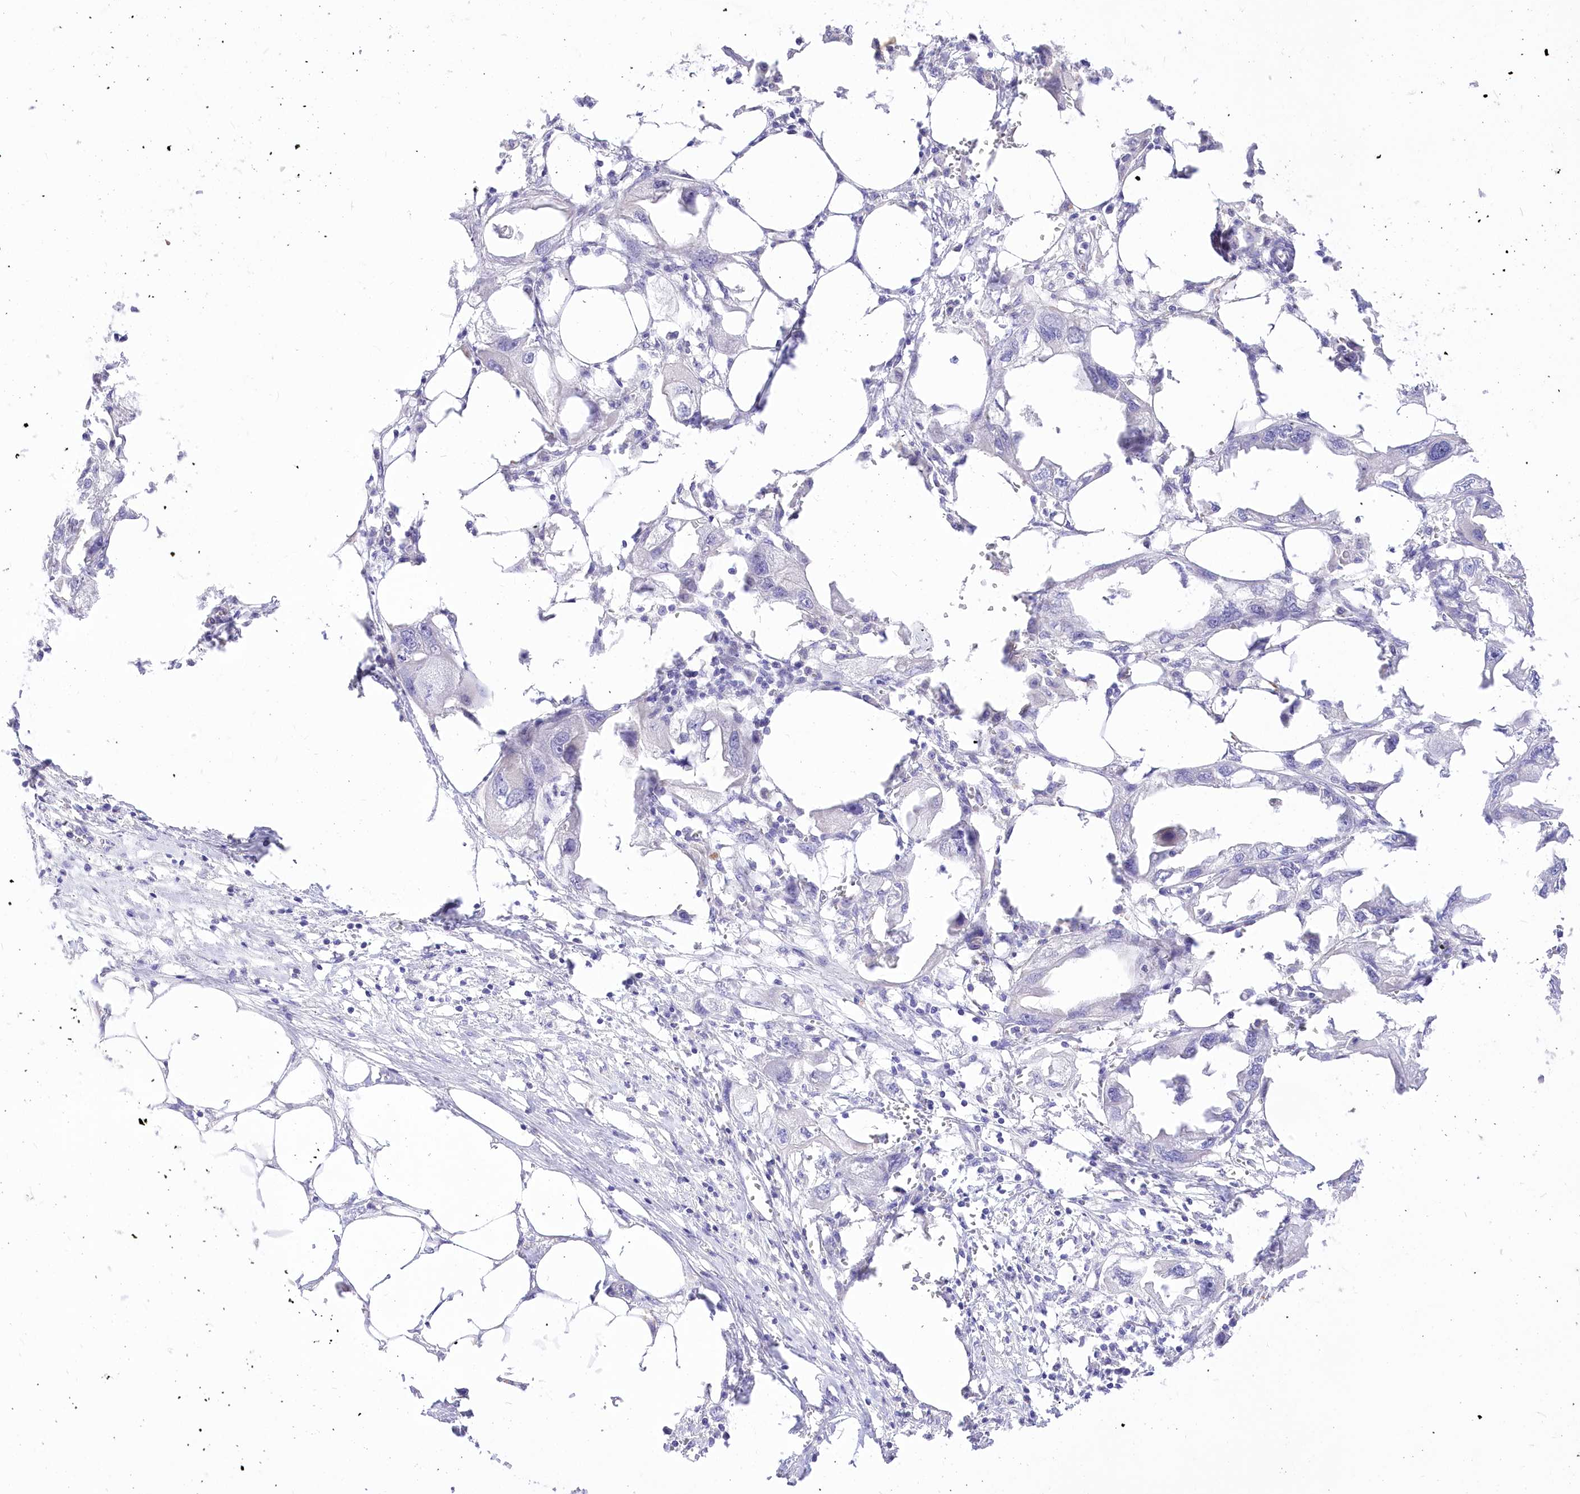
{"staining": {"intensity": "negative", "quantity": "none", "location": "none"}, "tissue": "endometrial cancer", "cell_type": "Tumor cells", "image_type": "cancer", "snomed": [{"axis": "morphology", "description": "Adenocarcinoma, NOS"}, {"axis": "morphology", "description": "Adenocarcinoma, metastatic, NOS"}, {"axis": "topography", "description": "Adipose tissue"}, {"axis": "topography", "description": "Endometrium"}], "caption": "Human endometrial cancer stained for a protein using IHC displays no positivity in tumor cells.", "gene": "HELT", "patient": {"sex": "female", "age": 67}}